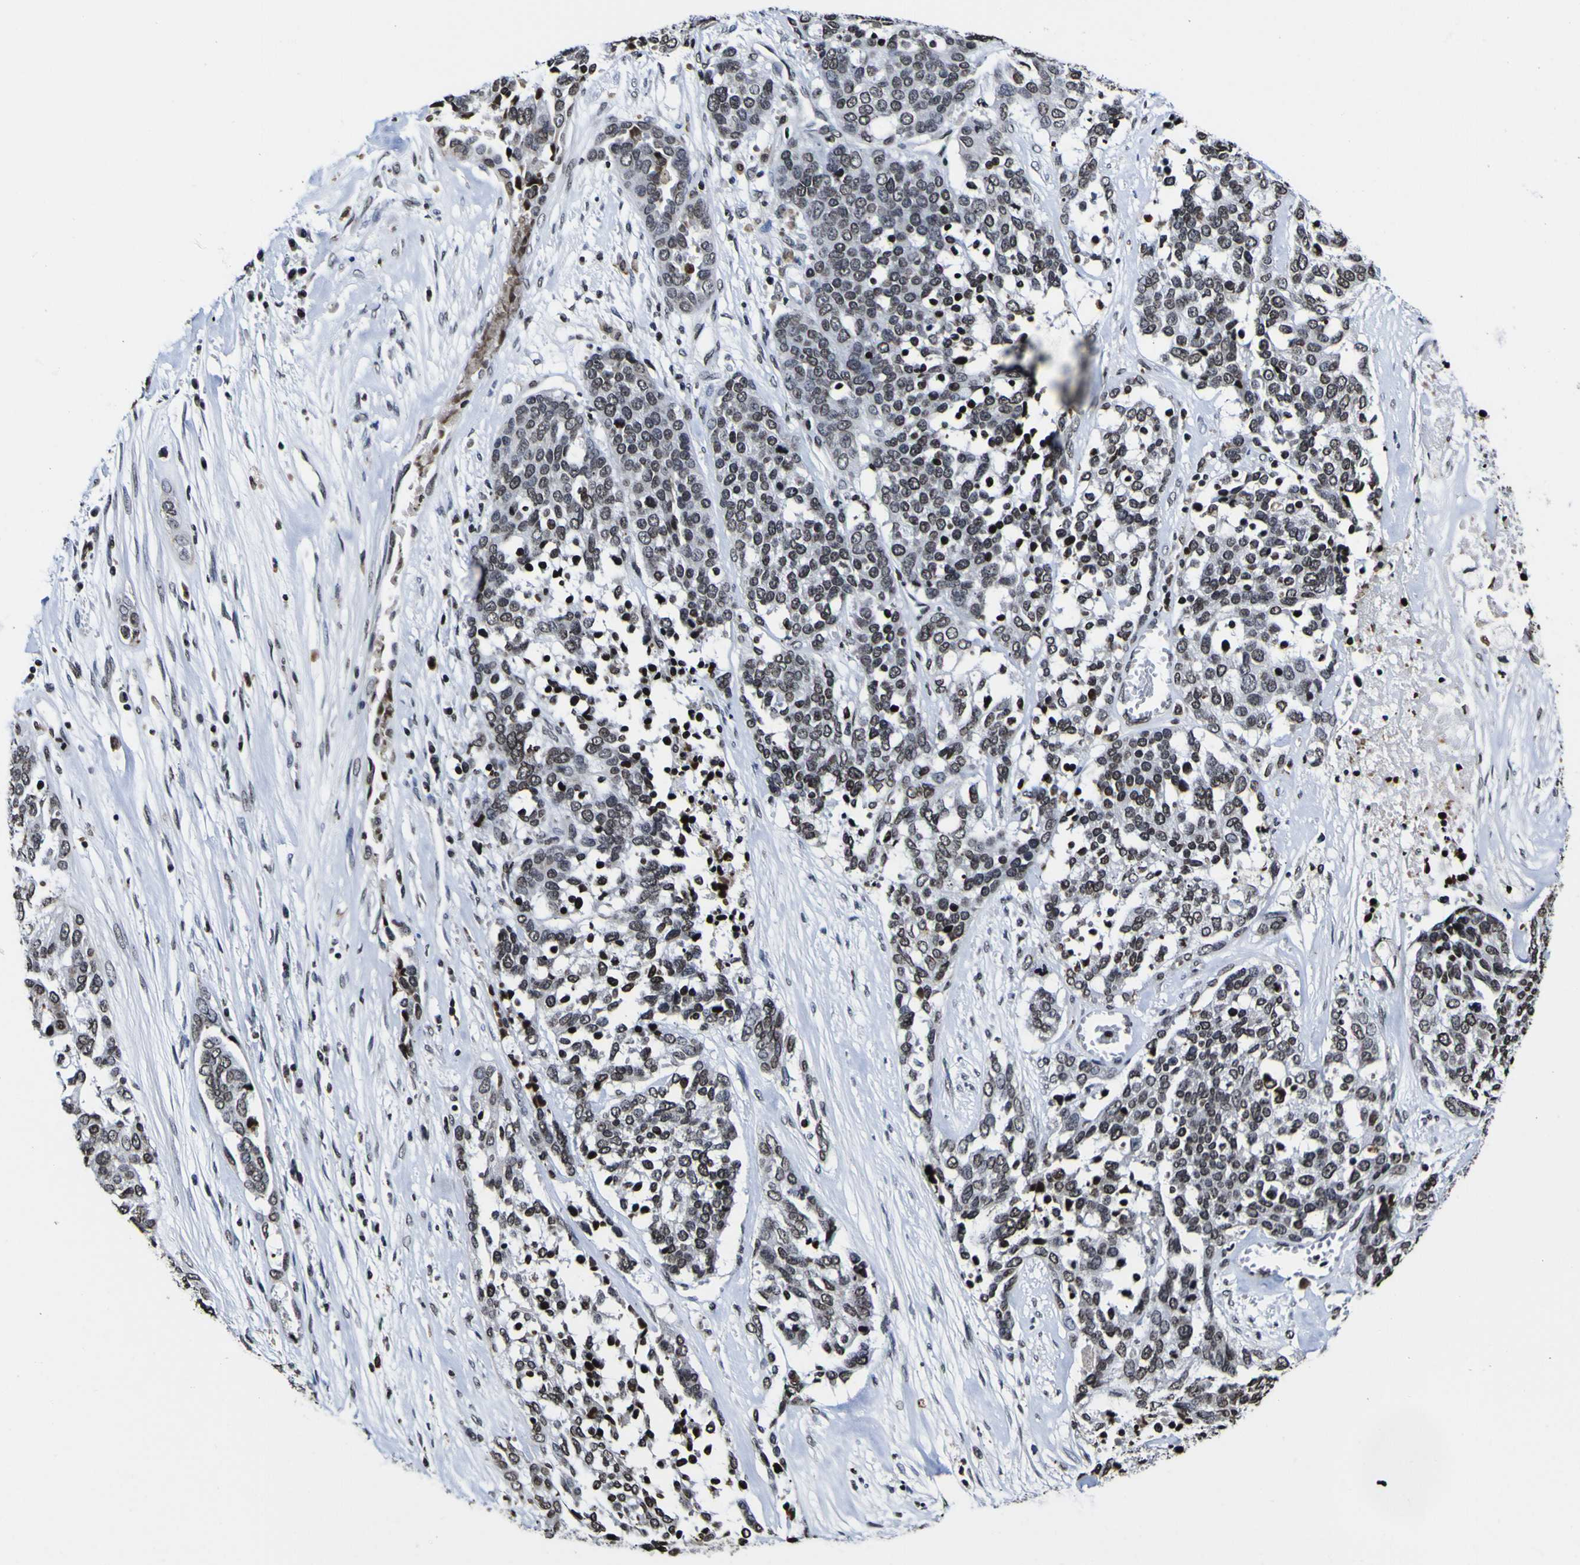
{"staining": {"intensity": "strong", "quantity": "25%-75%", "location": "nuclear"}, "tissue": "ovarian cancer", "cell_type": "Tumor cells", "image_type": "cancer", "snomed": [{"axis": "morphology", "description": "Cystadenocarcinoma, serous, NOS"}, {"axis": "topography", "description": "Ovary"}], "caption": "IHC staining of ovarian serous cystadenocarcinoma, which exhibits high levels of strong nuclear positivity in approximately 25%-75% of tumor cells indicating strong nuclear protein expression. The staining was performed using DAB (brown) for protein detection and nuclei were counterstained in hematoxylin (blue).", "gene": "PIAS1", "patient": {"sex": "female", "age": 44}}